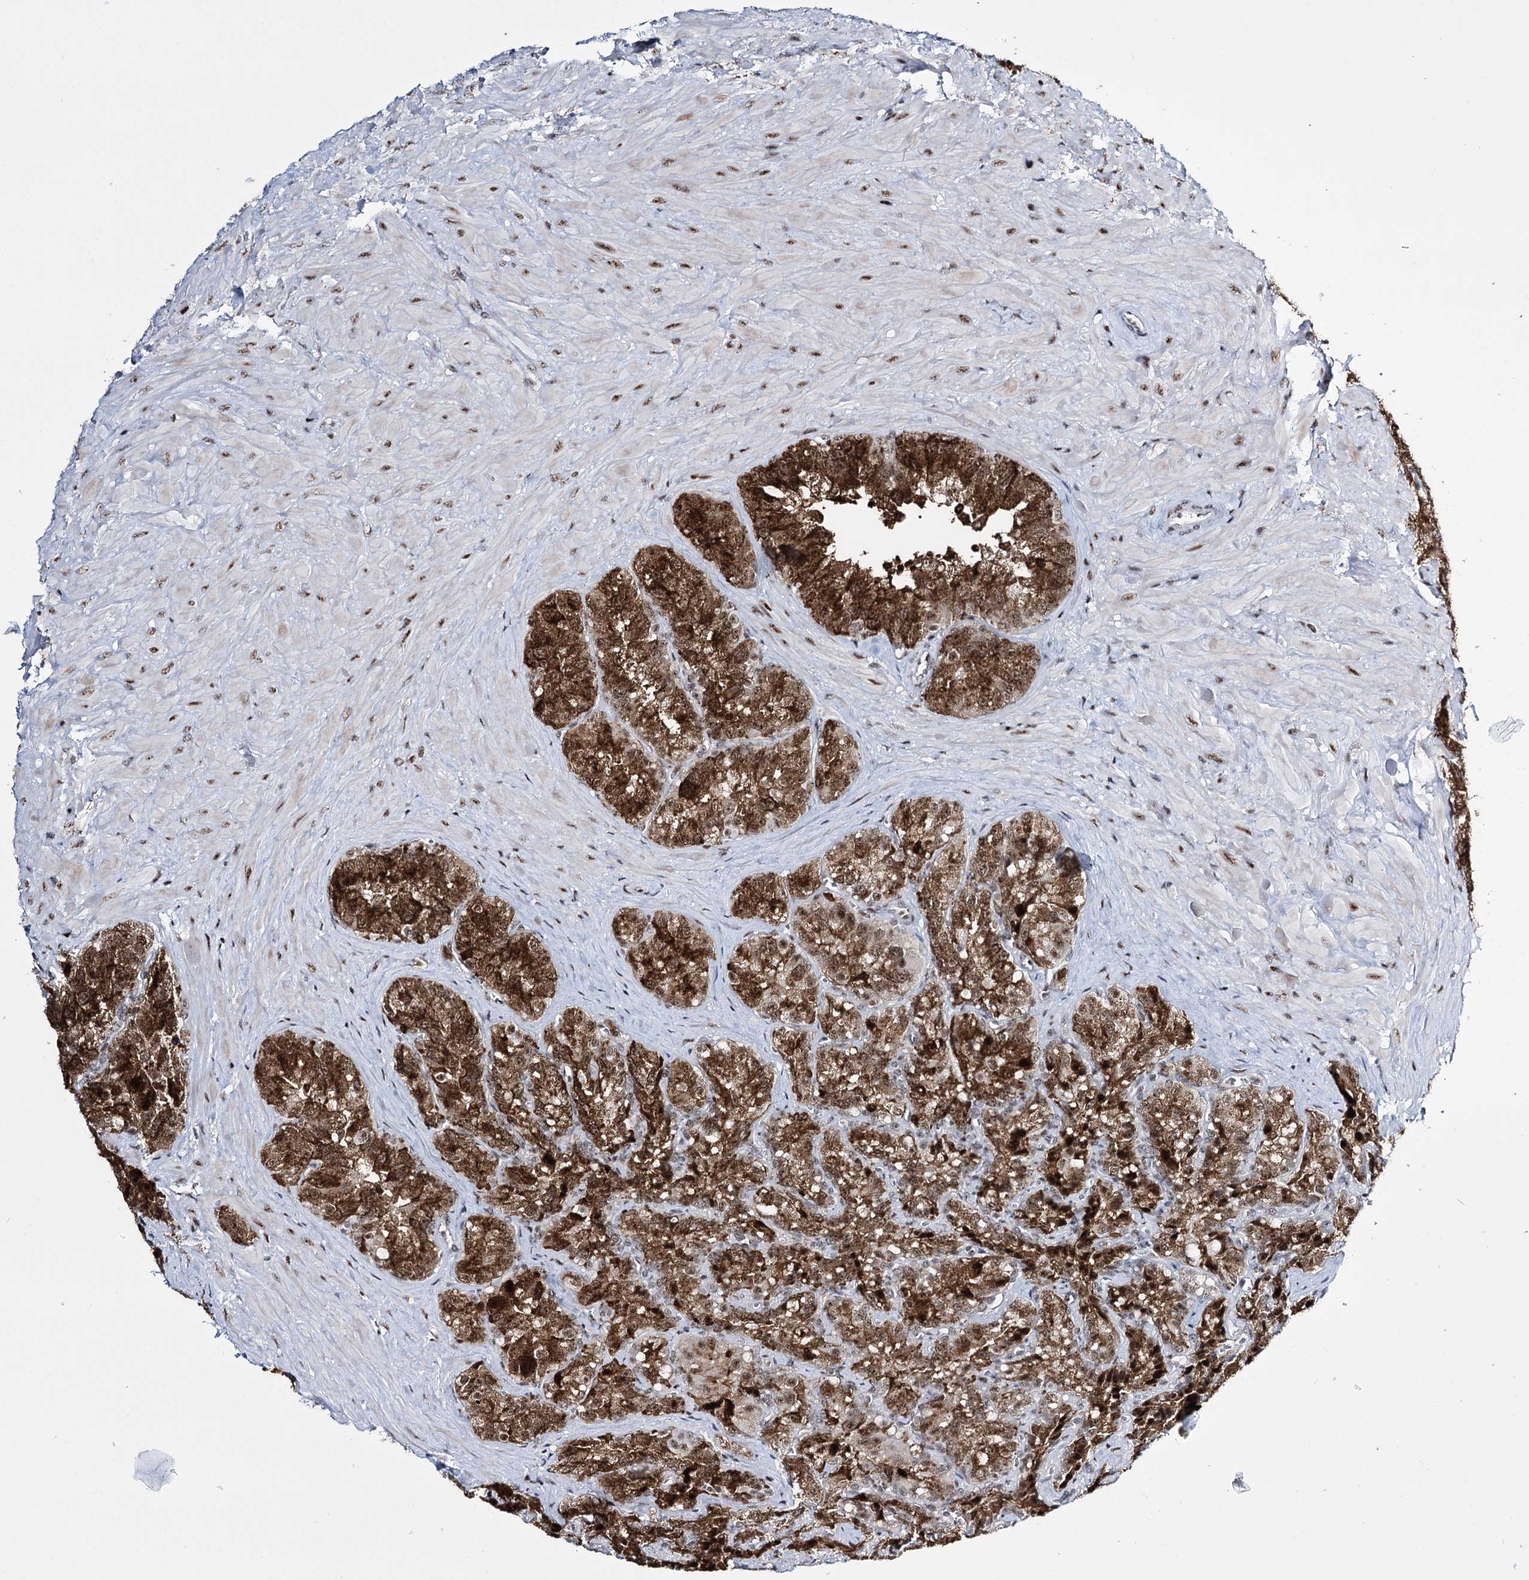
{"staining": {"intensity": "strong", "quantity": ">75%", "location": "cytoplasmic/membranous,nuclear"}, "tissue": "seminal vesicle", "cell_type": "Glandular cells", "image_type": "normal", "snomed": [{"axis": "morphology", "description": "Normal tissue, NOS"}, {"axis": "topography", "description": "Seminal veicle"}], "caption": "Protein positivity by immunohistochemistry reveals strong cytoplasmic/membranous,nuclear staining in about >75% of glandular cells in benign seminal vesicle.", "gene": "PRPF40A", "patient": {"sex": "male", "age": 62}}